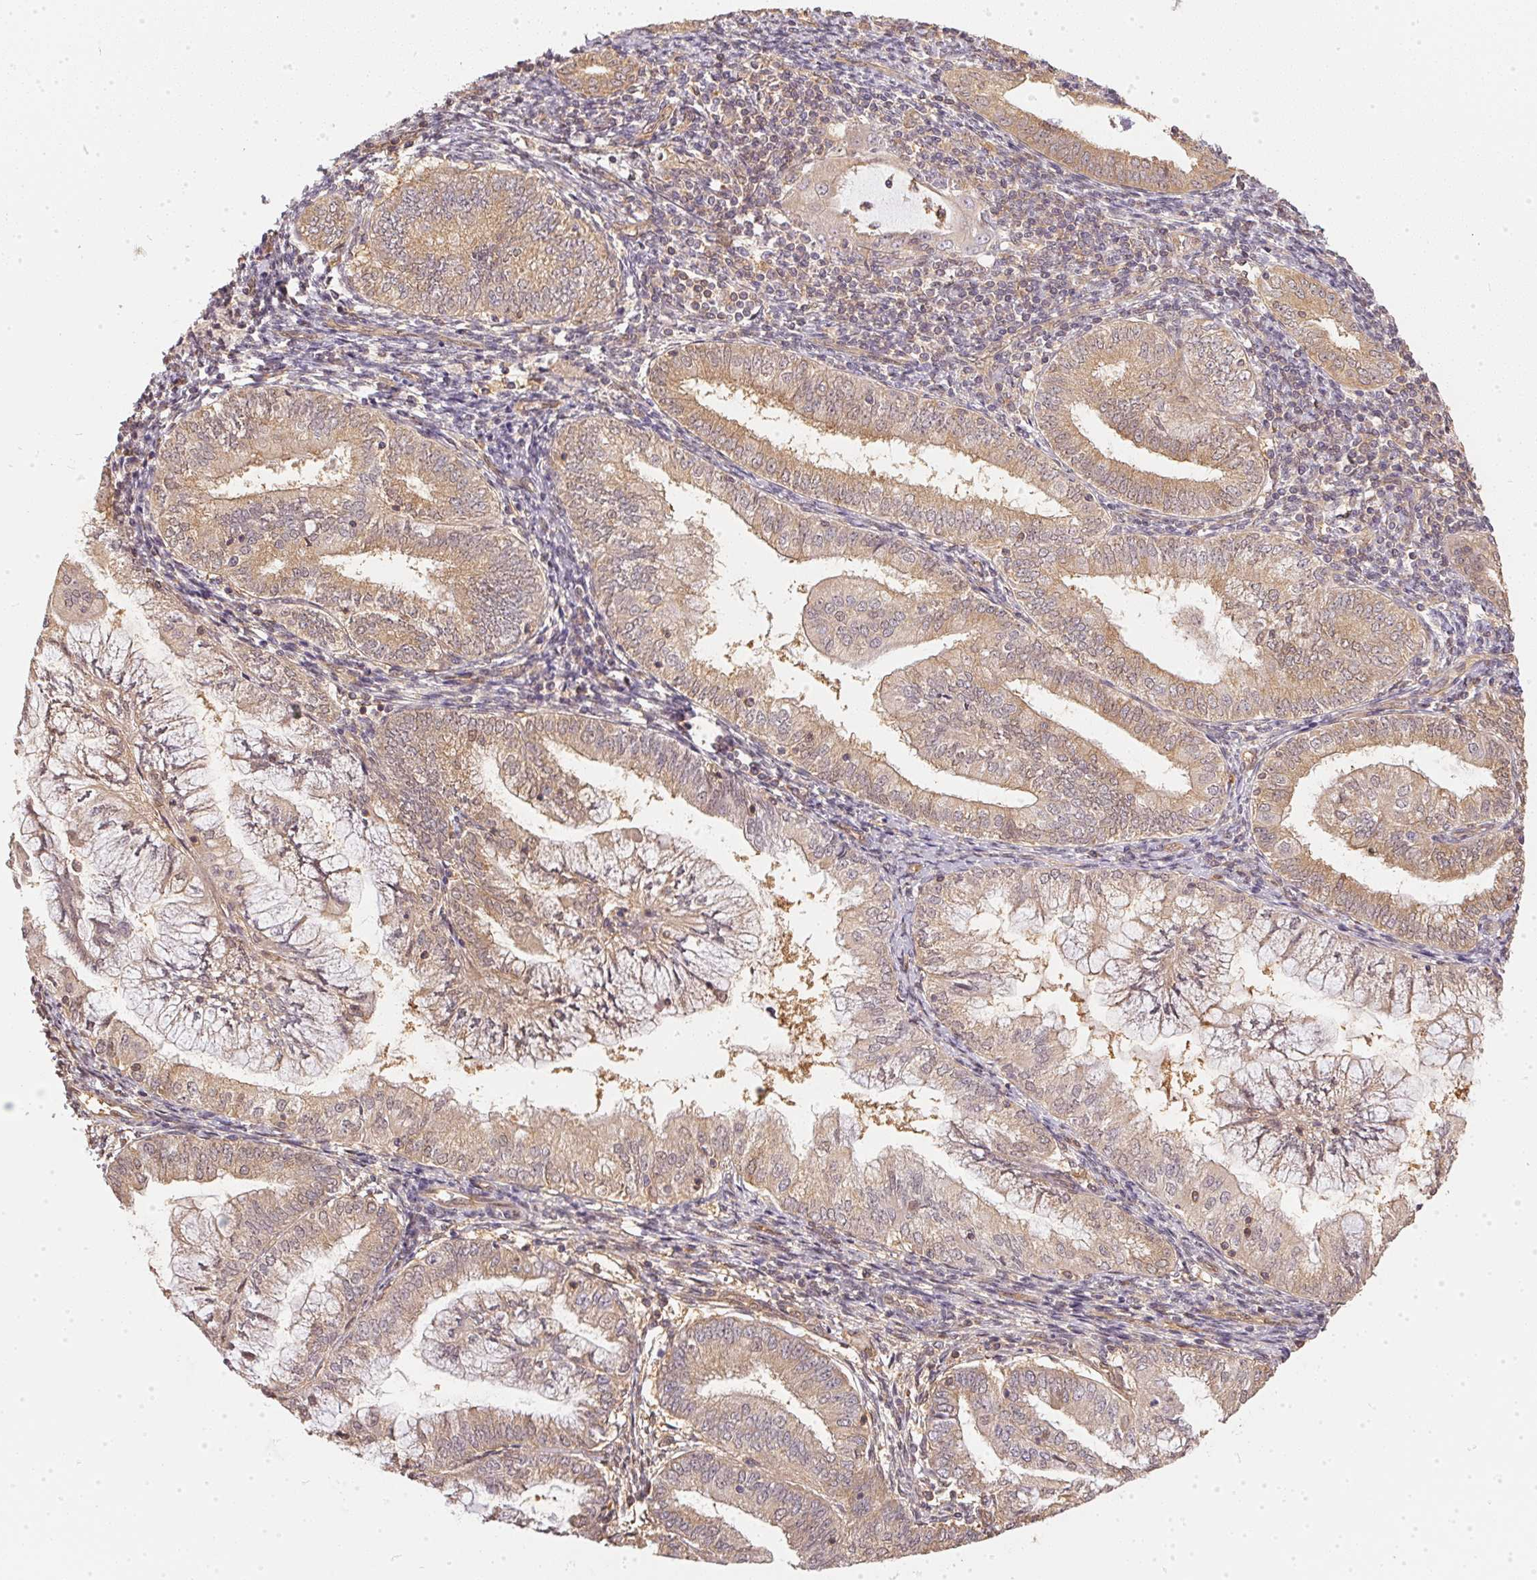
{"staining": {"intensity": "weak", "quantity": ">75%", "location": "cytoplasmic/membranous"}, "tissue": "endometrial cancer", "cell_type": "Tumor cells", "image_type": "cancer", "snomed": [{"axis": "morphology", "description": "Adenocarcinoma, NOS"}, {"axis": "topography", "description": "Endometrium"}], "caption": "IHC of endometrial adenocarcinoma exhibits low levels of weak cytoplasmic/membranous staining in about >75% of tumor cells.", "gene": "BLMH", "patient": {"sex": "female", "age": 55}}